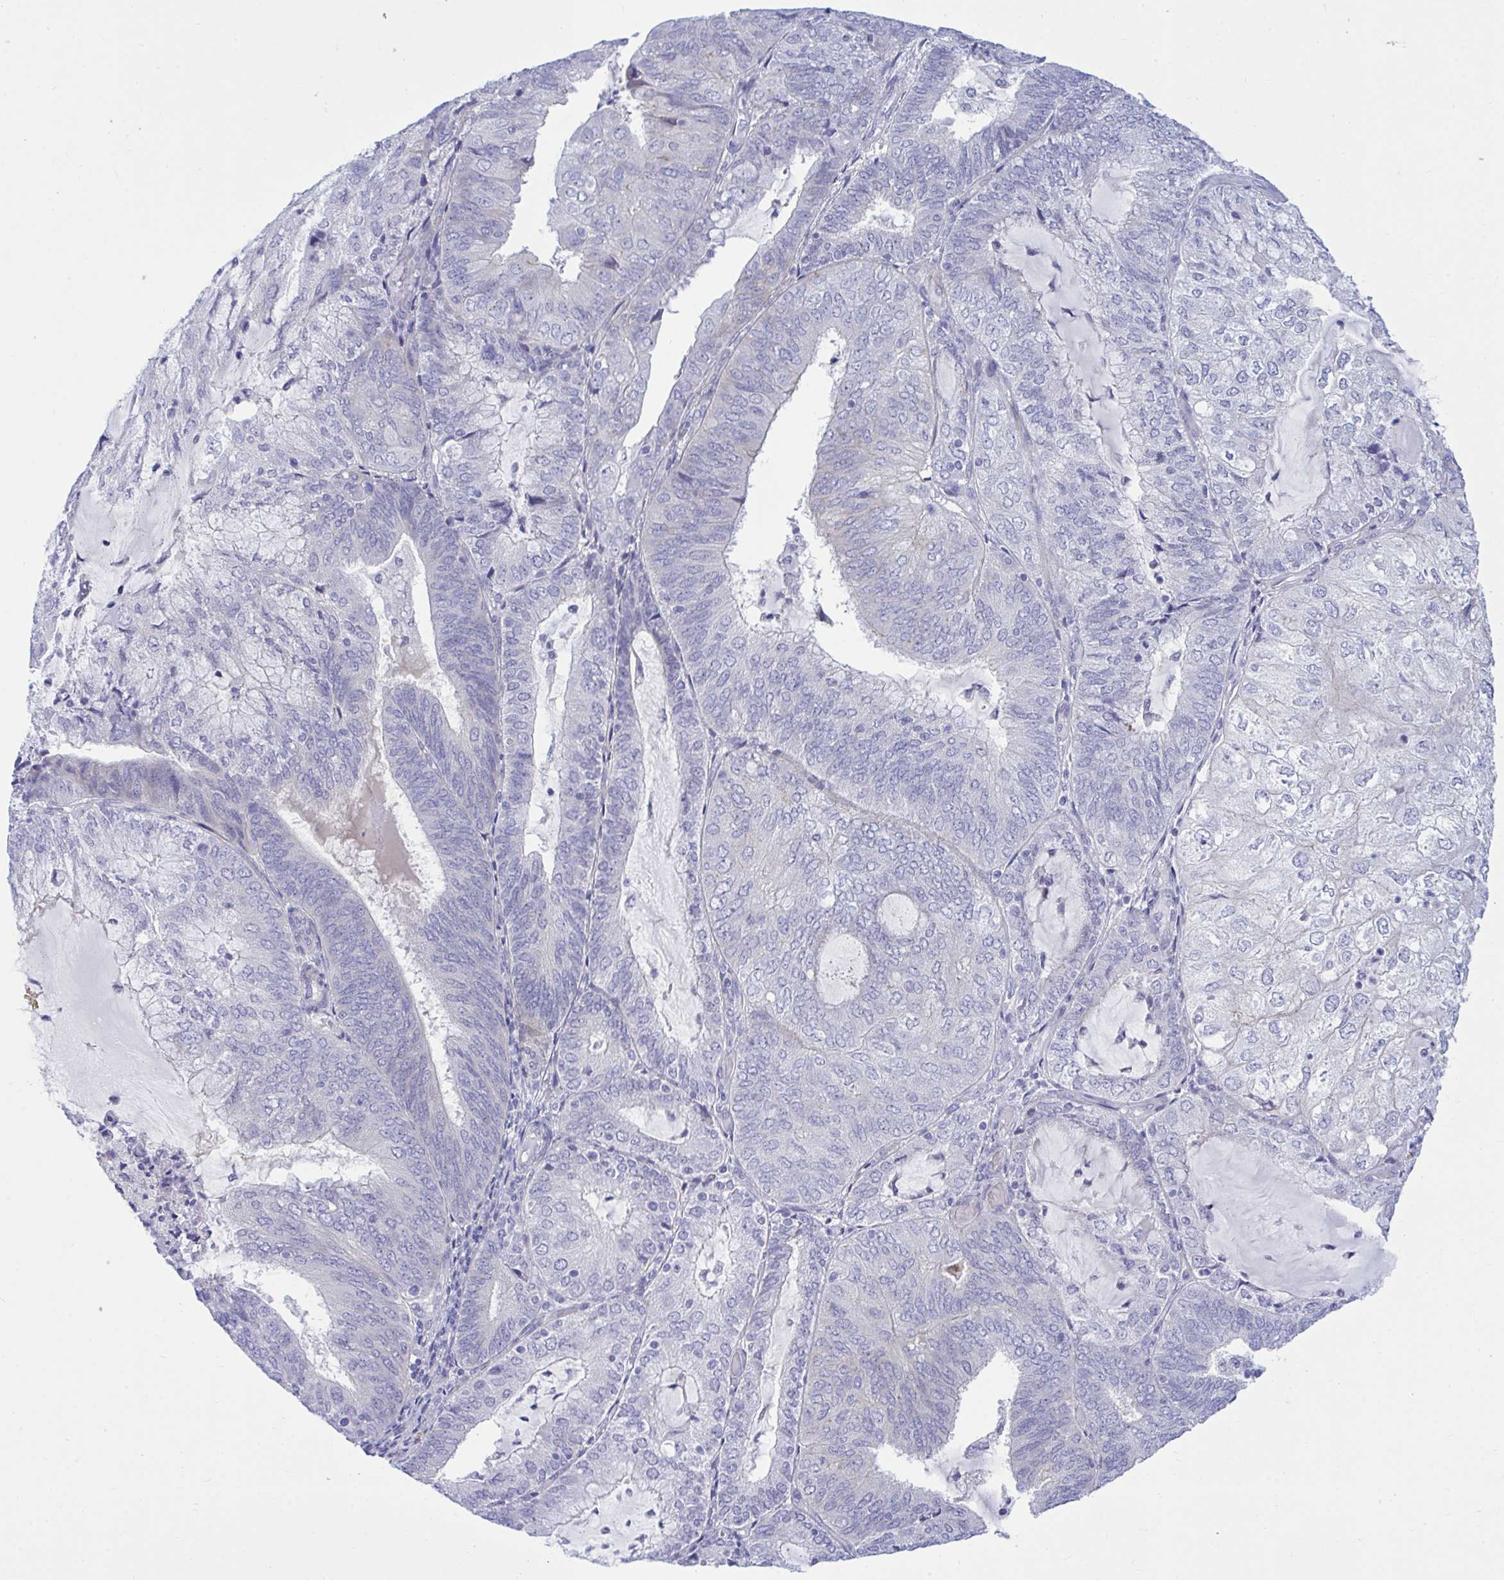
{"staining": {"intensity": "negative", "quantity": "none", "location": "none"}, "tissue": "endometrial cancer", "cell_type": "Tumor cells", "image_type": "cancer", "snomed": [{"axis": "morphology", "description": "Adenocarcinoma, NOS"}, {"axis": "topography", "description": "Endometrium"}], "caption": "Immunohistochemistry (IHC) image of neoplastic tissue: endometrial adenocarcinoma stained with DAB reveals no significant protein expression in tumor cells. Brightfield microscopy of IHC stained with DAB (brown) and hematoxylin (blue), captured at high magnification.", "gene": "MED9", "patient": {"sex": "female", "age": 81}}